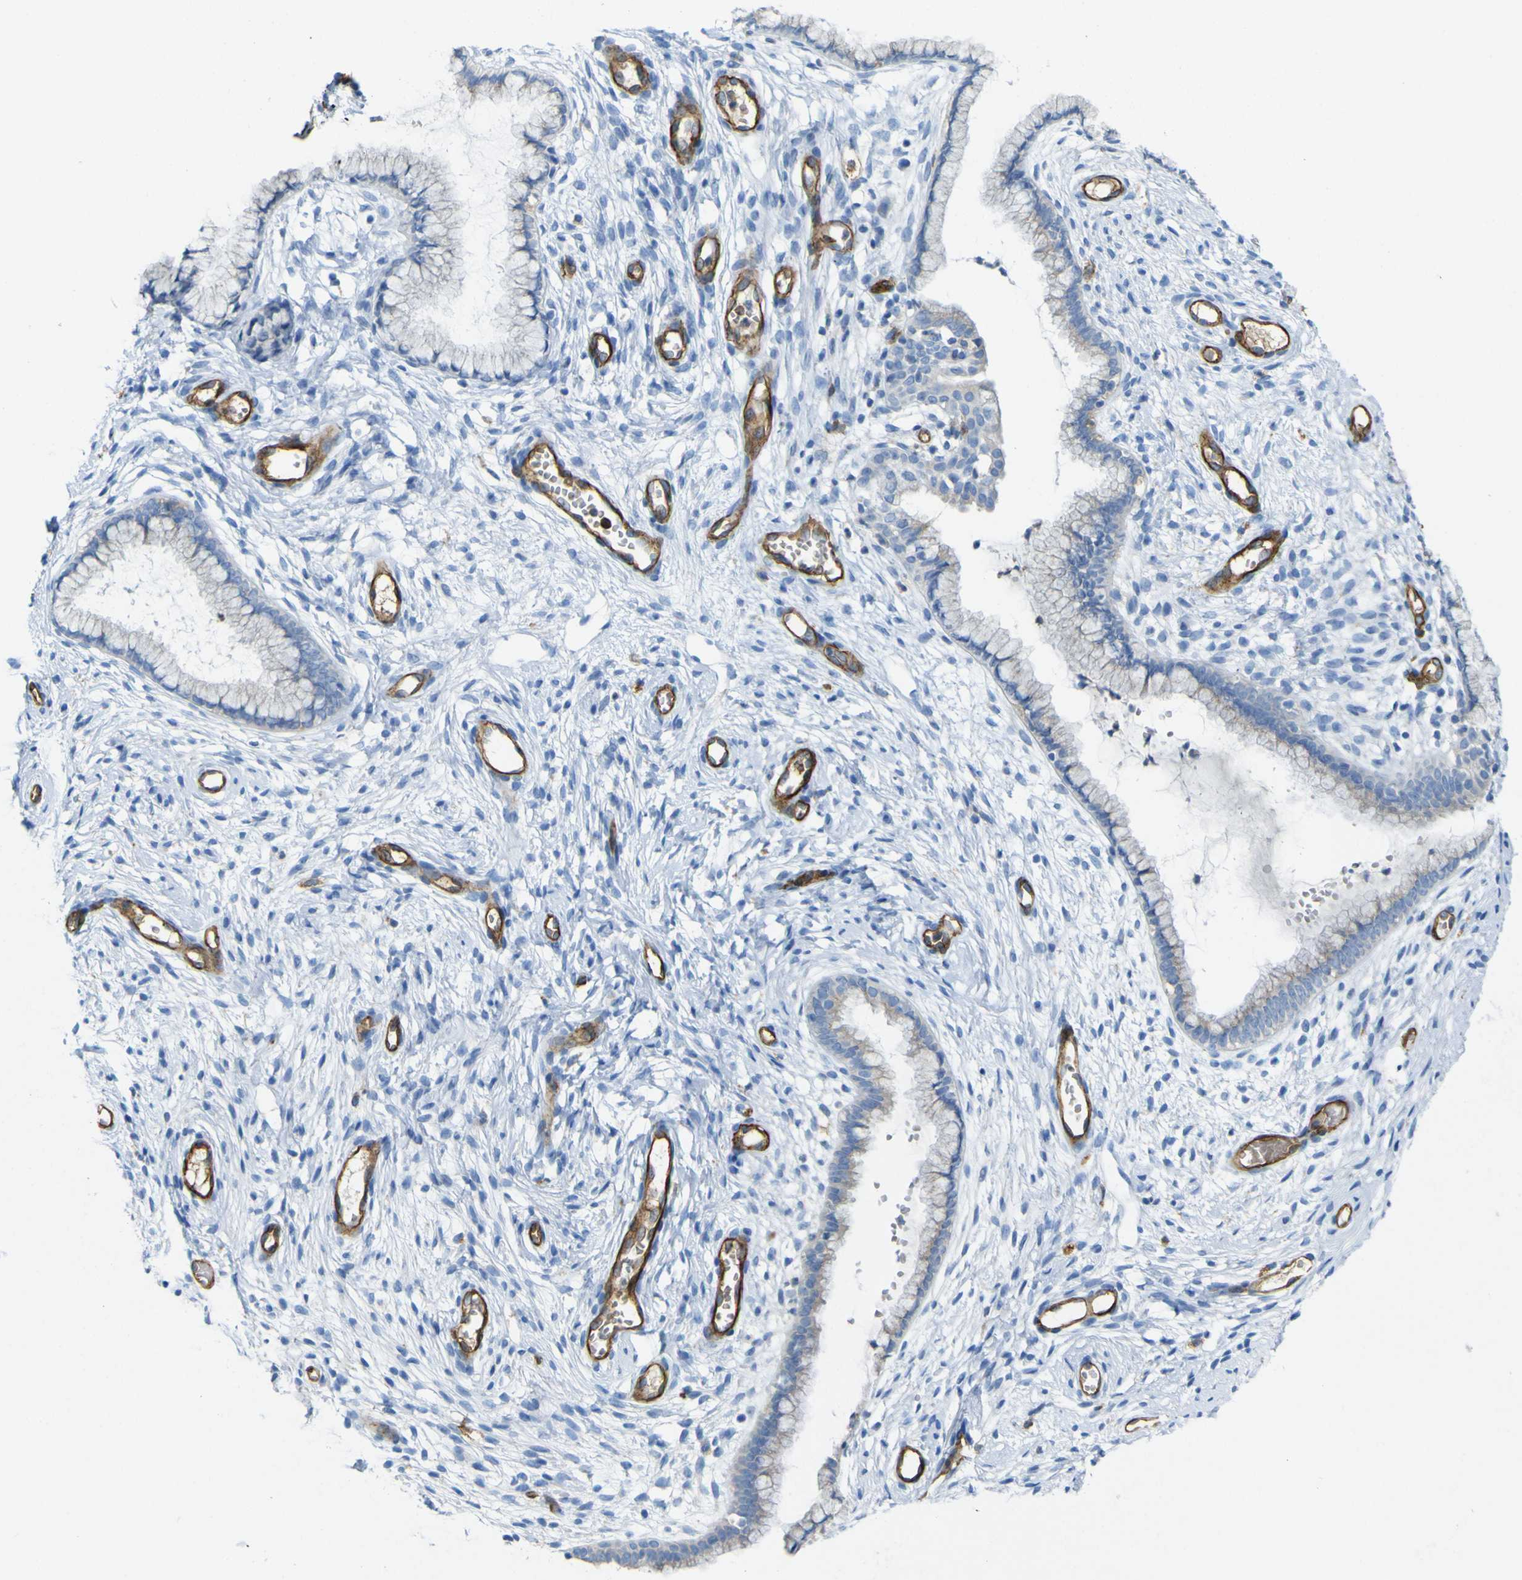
{"staining": {"intensity": "negative", "quantity": "none", "location": "none"}, "tissue": "cervix", "cell_type": "Glandular cells", "image_type": "normal", "snomed": [{"axis": "morphology", "description": "Normal tissue, NOS"}, {"axis": "topography", "description": "Cervix"}], "caption": "There is no significant positivity in glandular cells of cervix. Nuclei are stained in blue.", "gene": "CD93", "patient": {"sex": "female", "age": 65}}